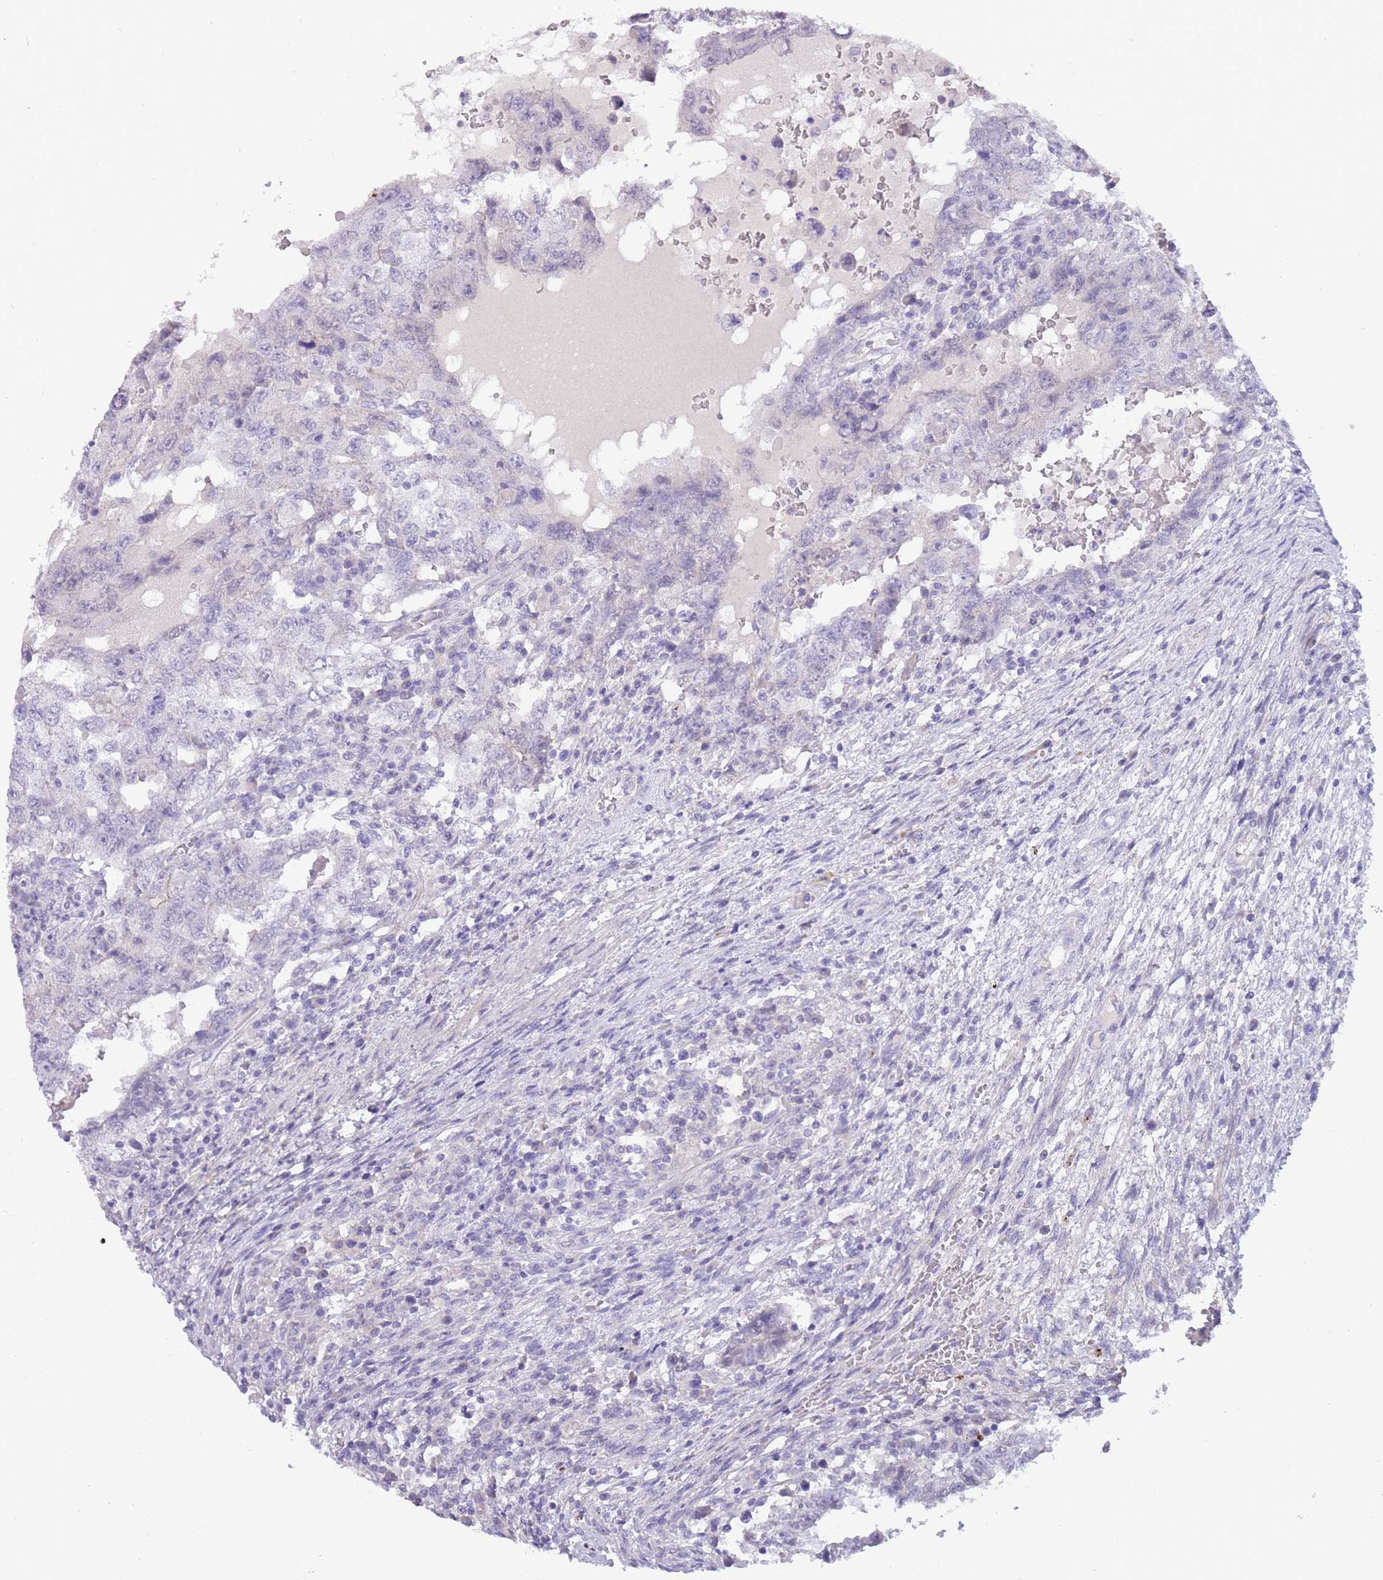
{"staining": {"intensity": "negative", "quantity": "none", "location": "none"}, "tissue": "testis cancer", "cell_type": "Tumor cells", "image_type": "cancer", "snomed": [{"axis": "morphology", "description": "Carcinoma, Embryonal, NOS"}, {"axis": "topography", "description": "Testis"}], "caption": "There is no significant expression in tumor cells of embryonal carcinoma (testis).", "gene": "PRR23B", "patient": {"sex": "male", "age": 26}}